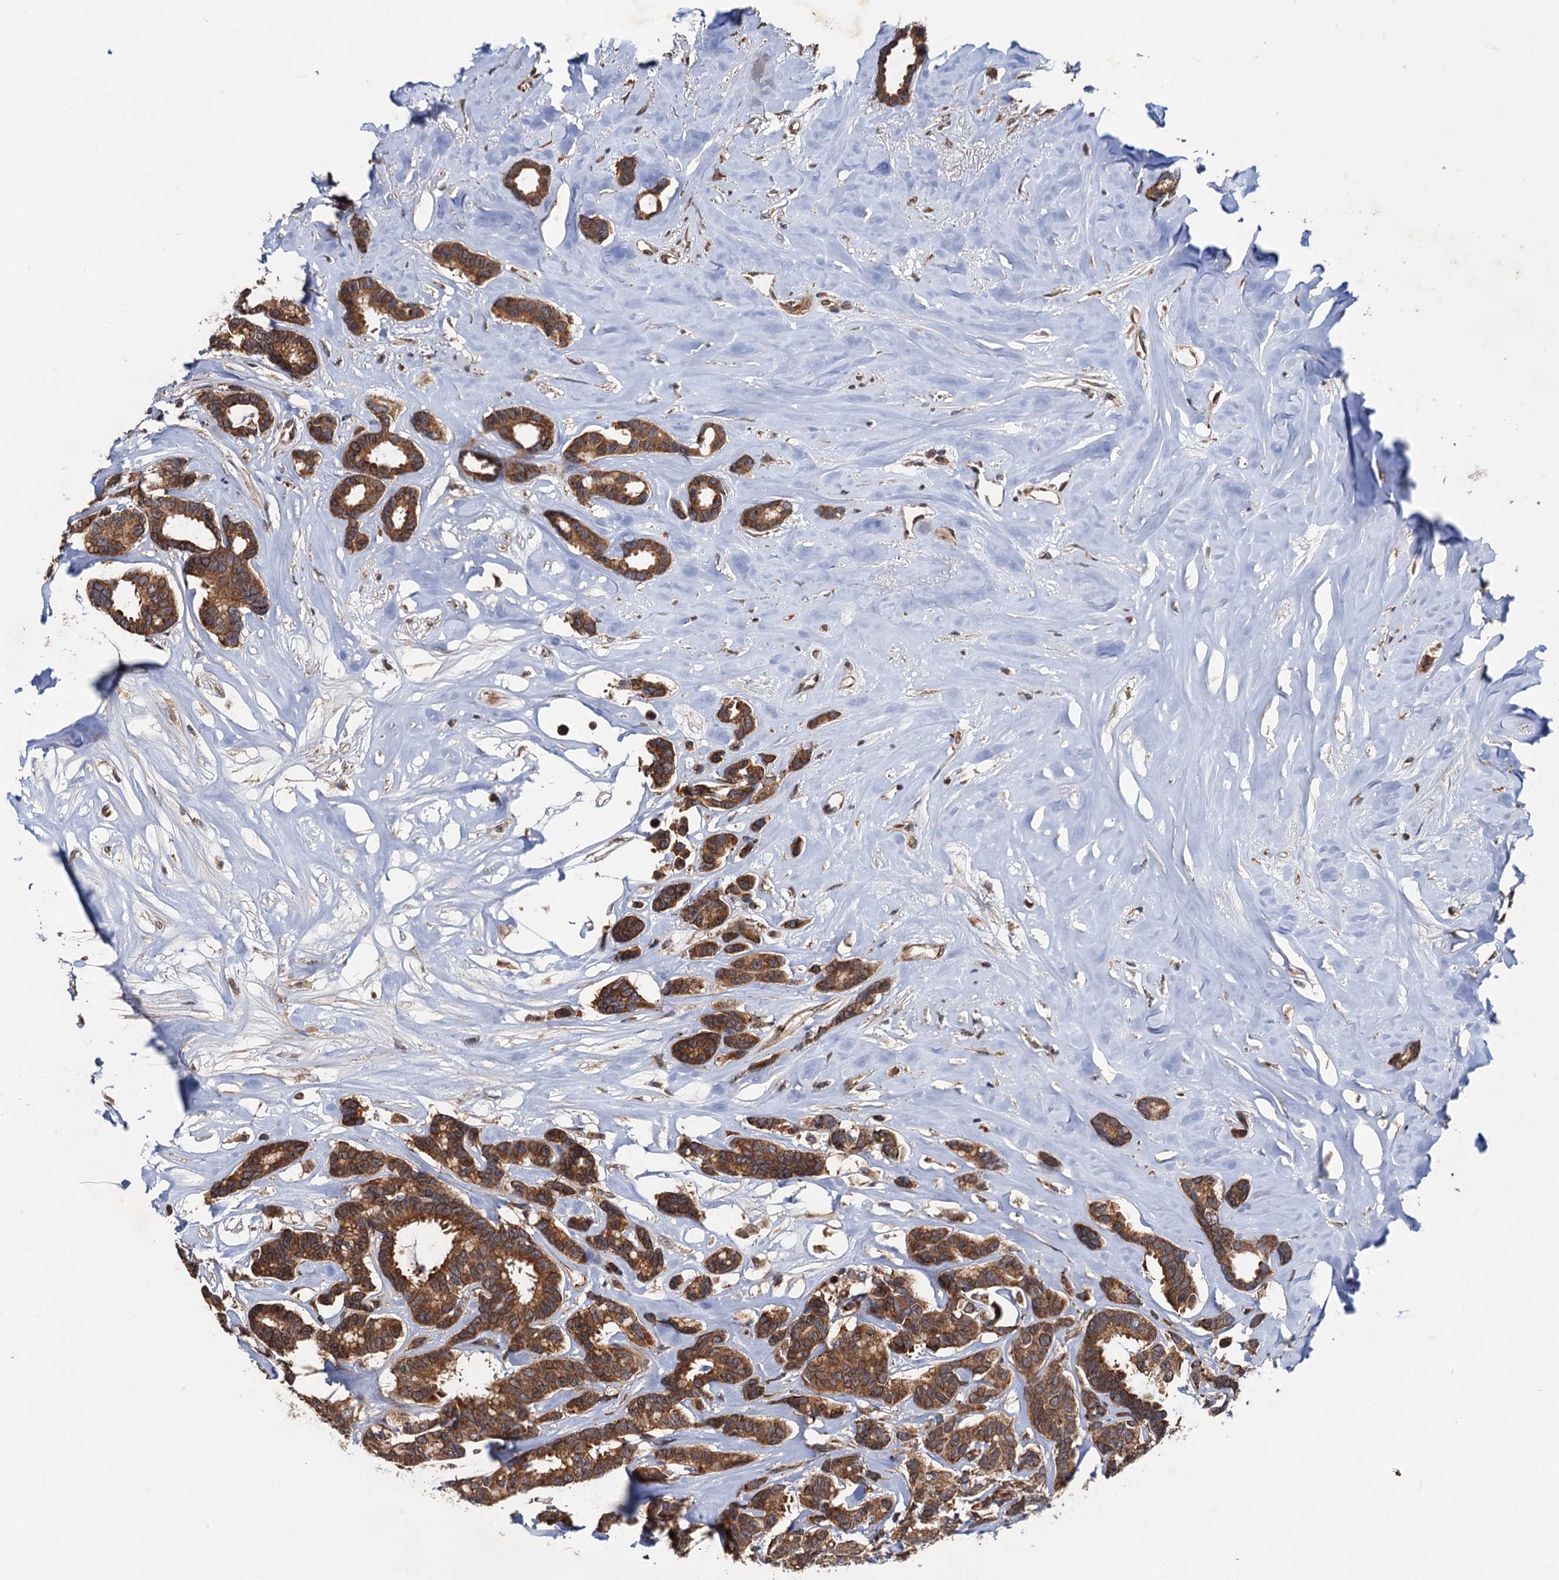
{"staining": {"intensity": "moderate", "quantity": ">75%", "location": "cytoplasmic/membranous"}, "tissue": "breast cancer", "cell_type": "Tumor cells", "image_type": "cancer", "snomed": [{"axis": "morphology", "description": "Duct carcinoma"}, {"axis": "topography", "description": "Breast"}], "caption": "The micrograph shows a brown stain indicating the presence of a protein in the cytoplasmic/membranous of tumor cells in breast cancer (invasive ductal carcinoma). (IHC, brightfield microscopy, high magnification).", "gene": "NAA16", "patient": {"sex": "female", "age": 87}}